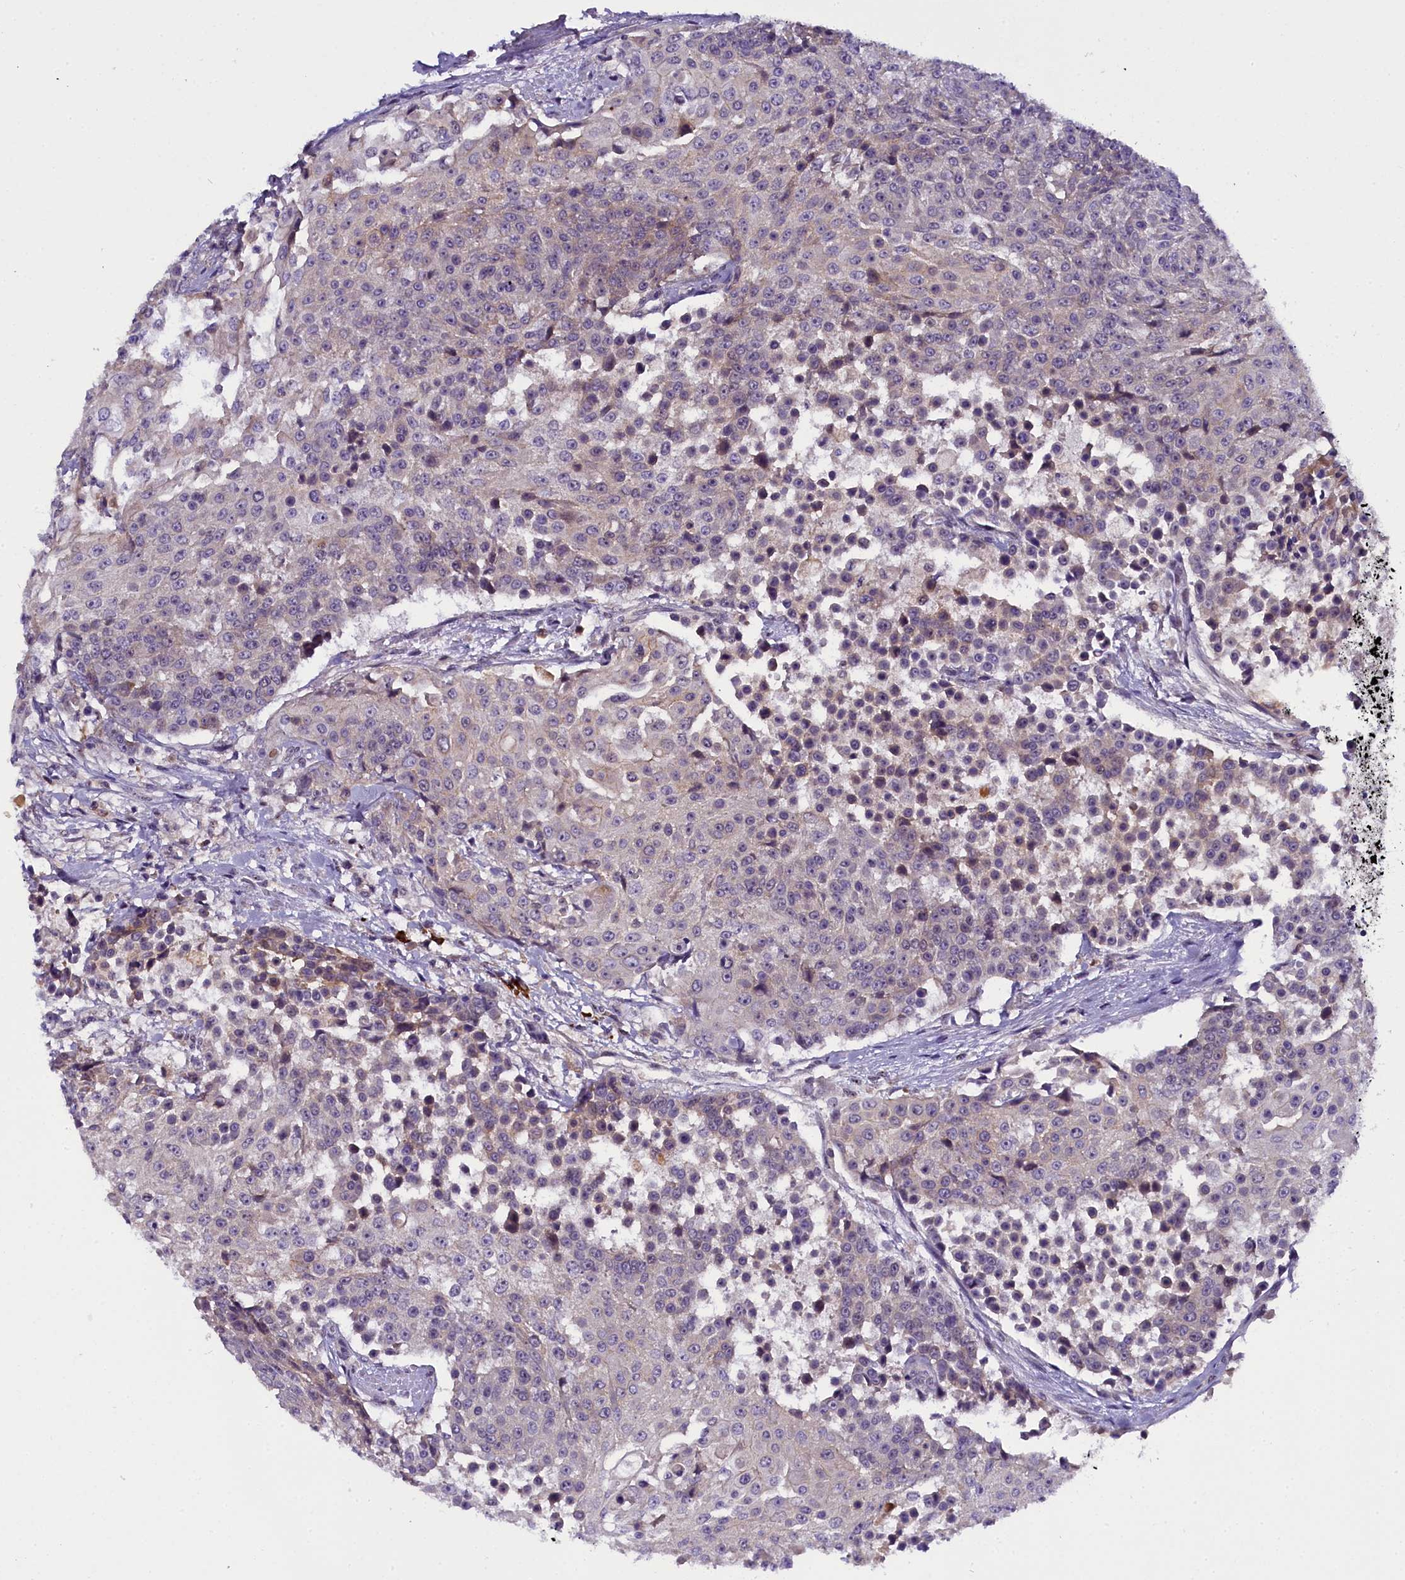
{"staining": {"intensity": "negative", "quantity": "none", "location": "none"}, "tissue": "urothelial cancer", "cell_type": "Tumor cells", "image_type": "cancer", "snomed": [{"axis": "morphology", "description": "Urothelial carcinoma, High grade"}, {"axis": "topography", "description": "Urinary bladder"}], "caption": "This micrograph is of urothelial carcinoma (high-grade) stained with IHC to label a protein in brown with the nuclei are counter-stained blue. There is no staining in tumor cells.", "gene": "ENKD1", "patient": {"sex": "female", "age": 63}}